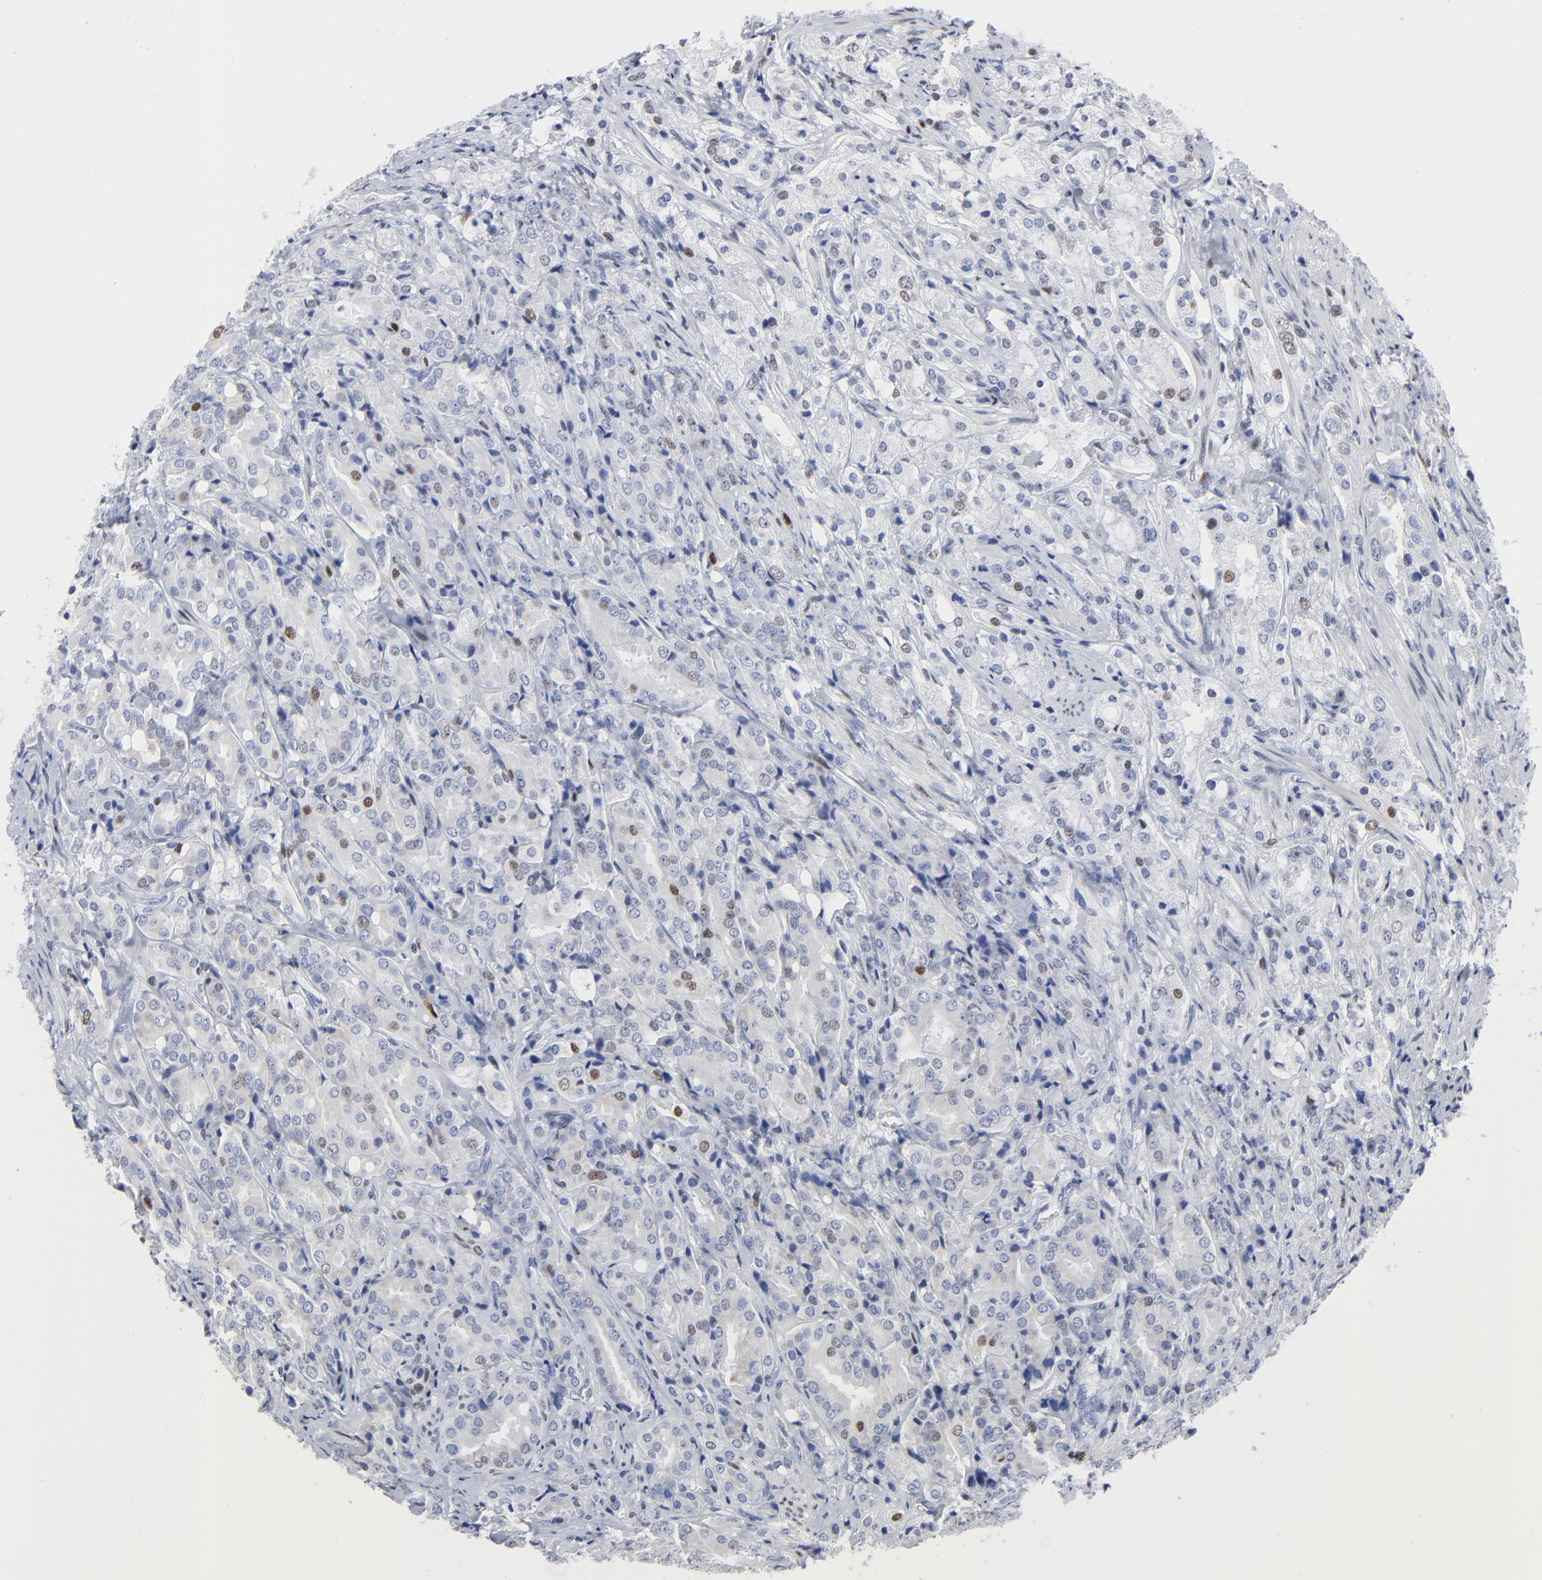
{"staining": {"intensity": "weak", "quantity": "<25%", "location": "nuclear"}, "tissue": "prostate cancer", "cell_type": "Tumor cells", "image_type": "cancer", "snomed": [{"axis": "morphology", "description": "Adenocarcinoma, High grade"}, {"axis": "topography", "description": "Prostate"}], "caption": "IHC of human prostate high-grade adenocarcinoma reveals no staining in tumor cells. (Stains: DAB (3,3'-diaminobenzidine) immunohistochemistry with hematoxylin counter stain, Microscopy: brightfield microscopy at high magnification).", "gene": "JUN", "patient": {"sex": "male", "age": 68}}